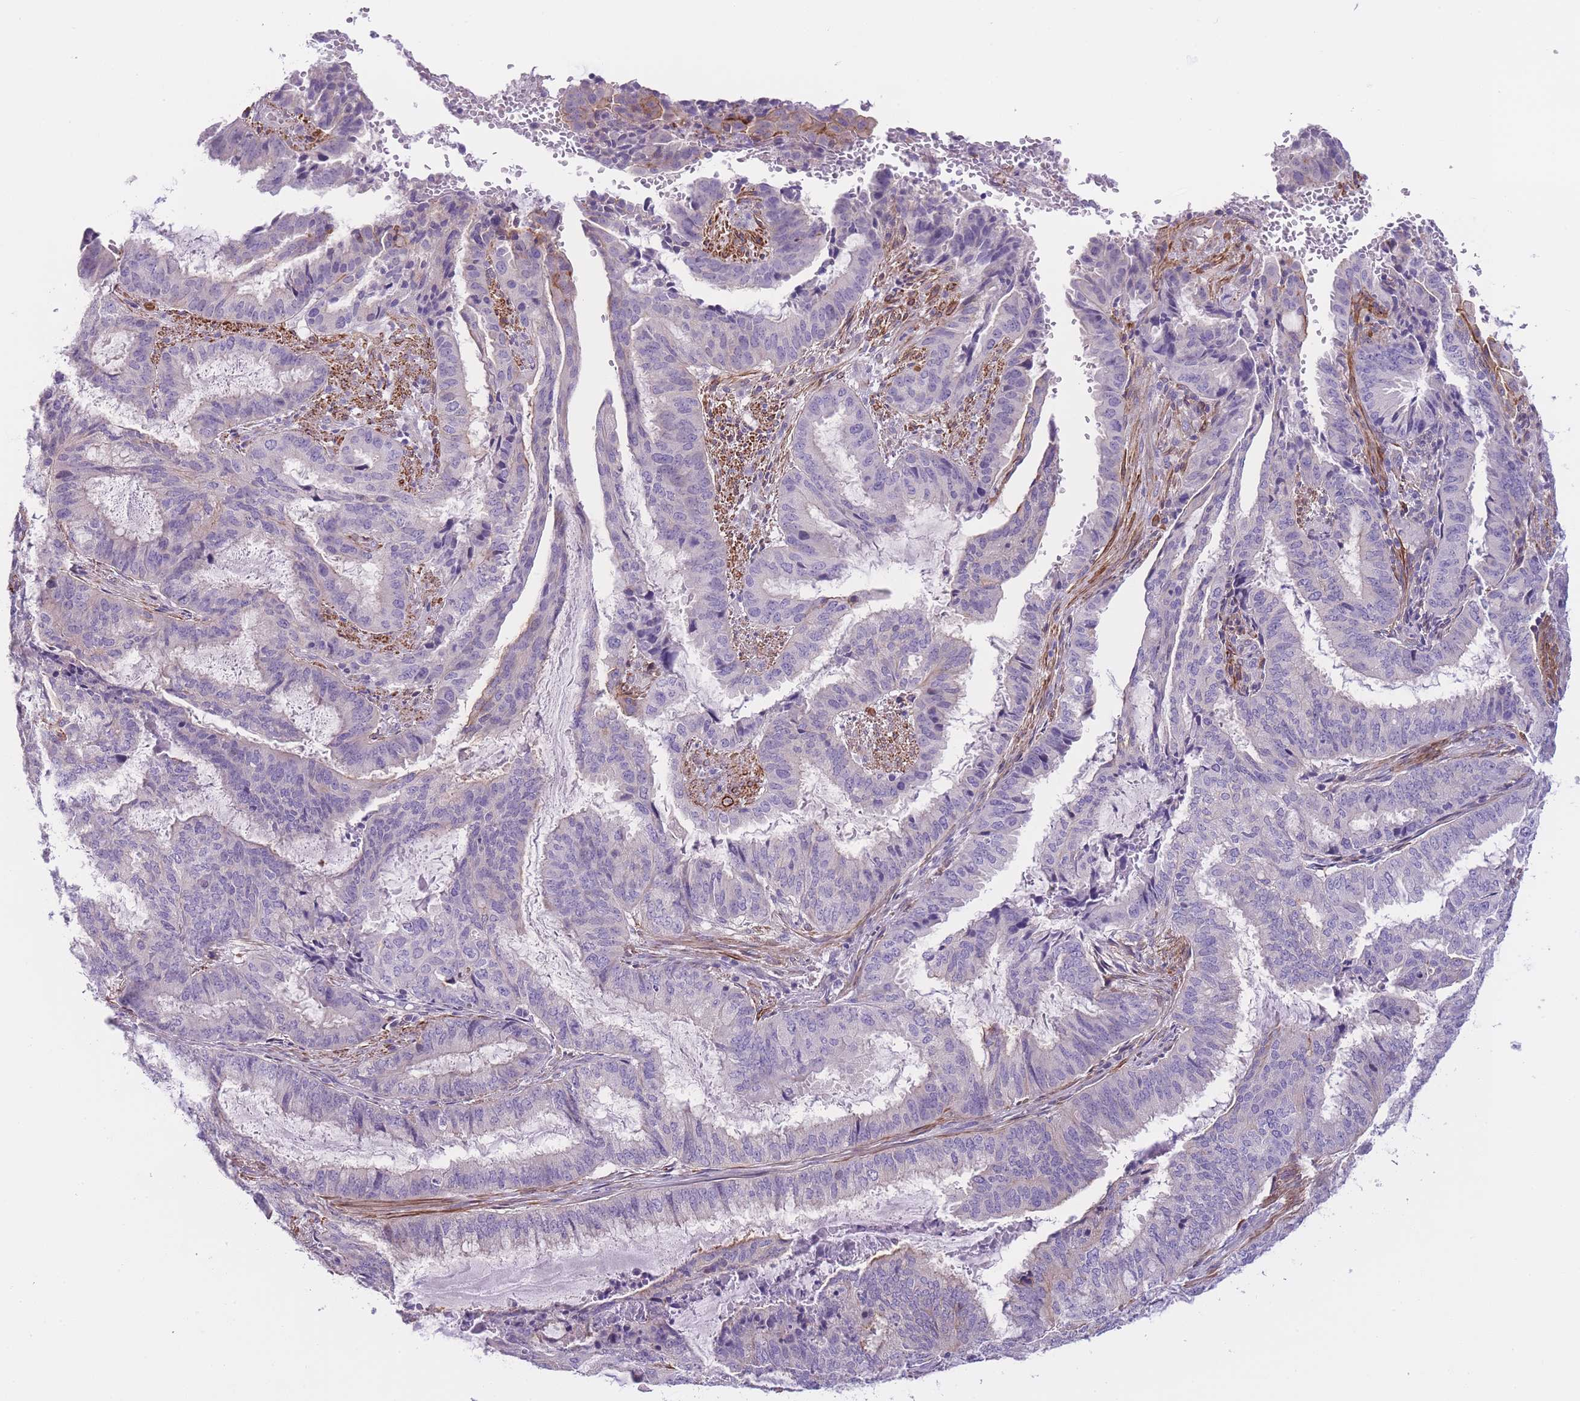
{"staining": {"intensity": "negative", "quantity": "none", "location": "none"}, "tissue": "endometrial cancer", "cell_type": "Tumor cells", "image_type": "cancer", "snomed": [{"axis": "morphology", "description": "Adenocarcinoma, NOS"}, {"axis": "topography", "description": "Endometrium"}], "caption": "A high-resolution image shows immunohistochemistry (IHC) staining of endometrial cancer, which shows no significant positivity in tumor cells.", "gene": "FAM124A", "patient": {"sex": "female", "age": 51}}